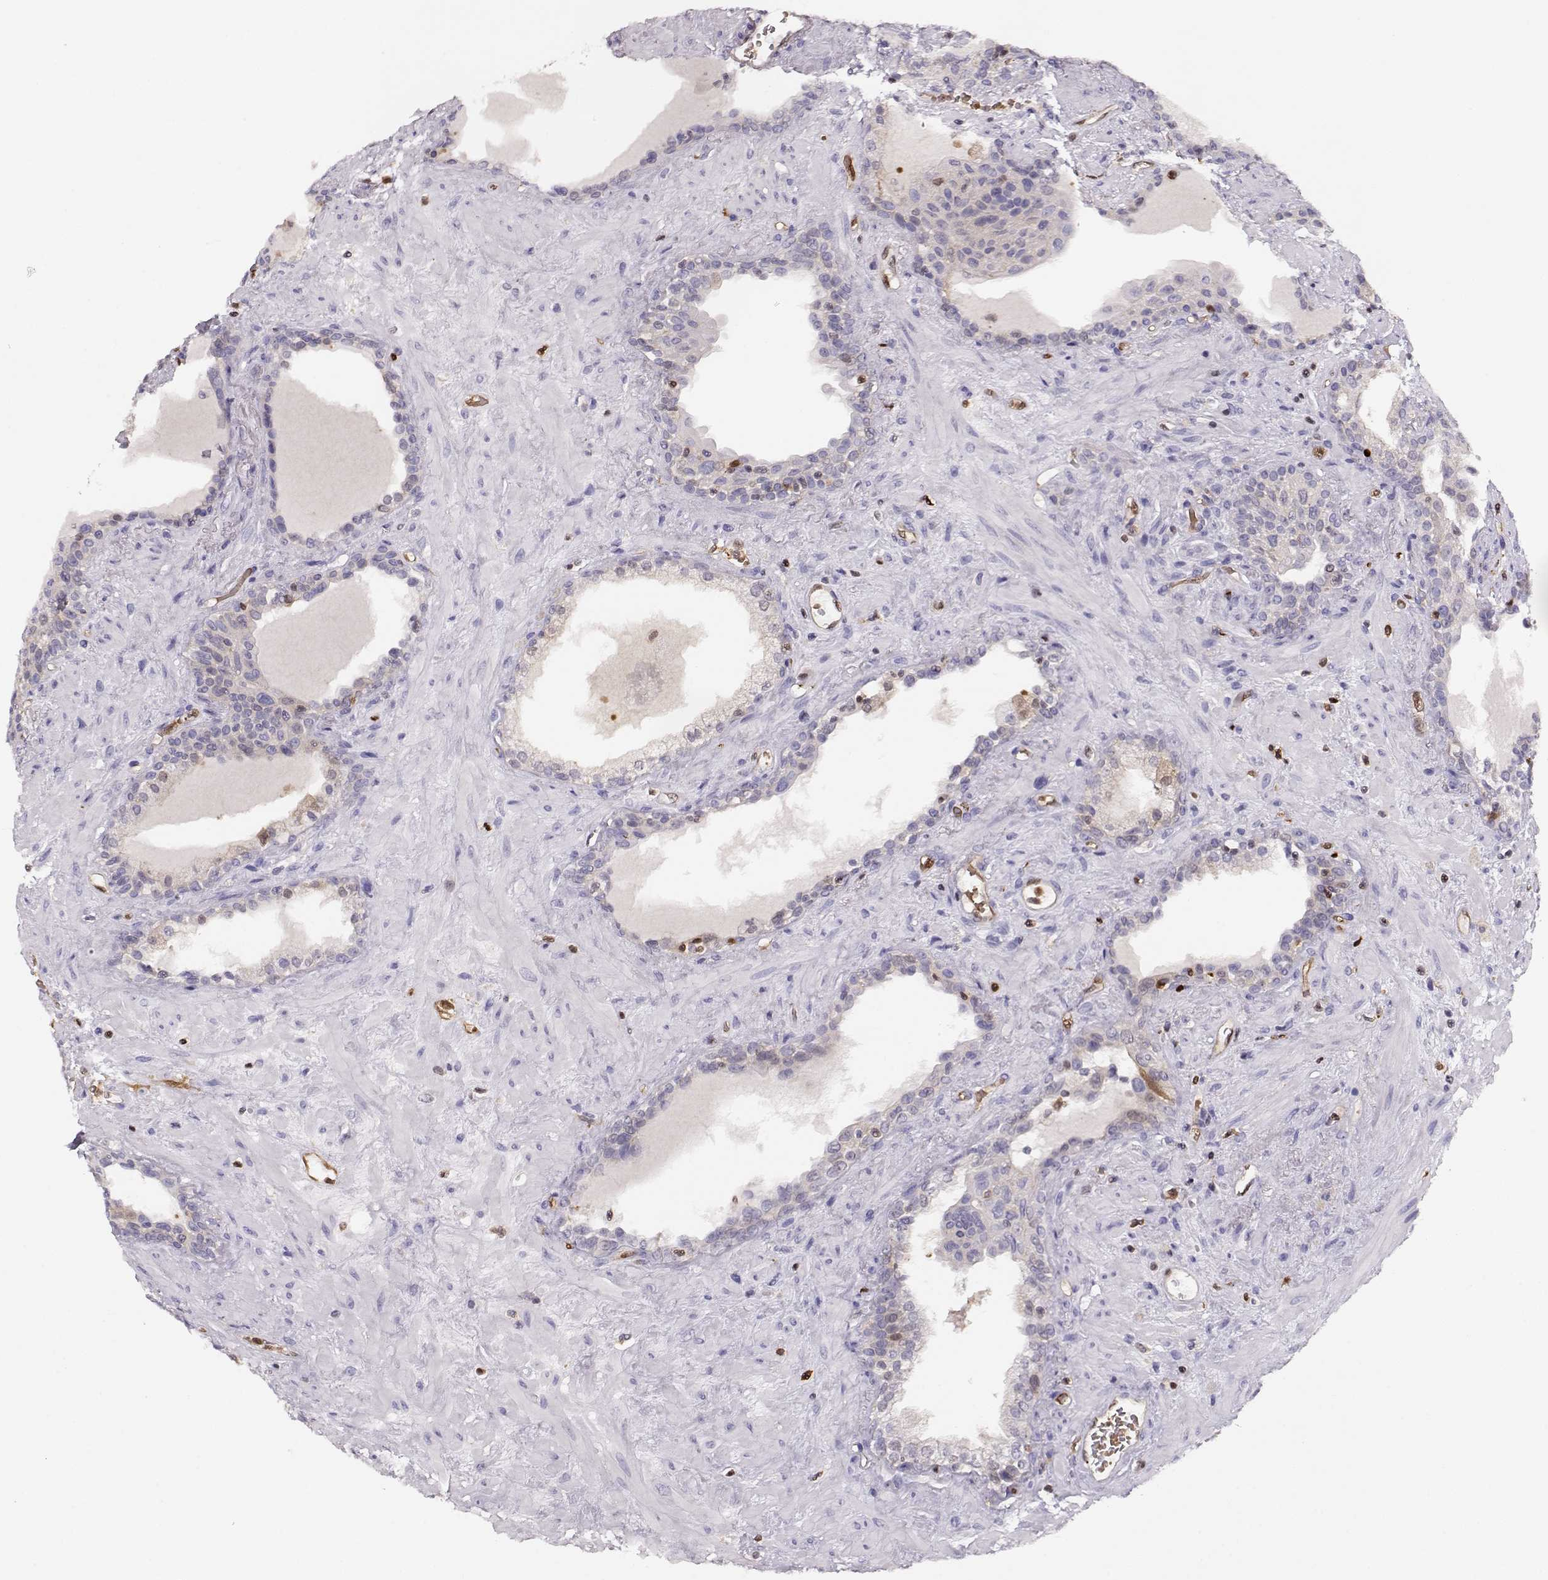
{"staining": {"intensity": "negative", "quantity": "none", "location": "none"}, "tissue": "prostate", "cell_type": "Glandular cells", "image_type": "normal", "snomed": [{"axis": "morphology", "description": "Normal tissue, NOS"}, {"axis": "topography", "description": "Prostate"}], "caption": "An image of human prostate is negative for staining in glandular cells. (Brightfield microscopy of DAB immunohistochemistry (IHC) at high magnification).", "gene": "PNP", "patient": {"sex": "male", "age": 63}}